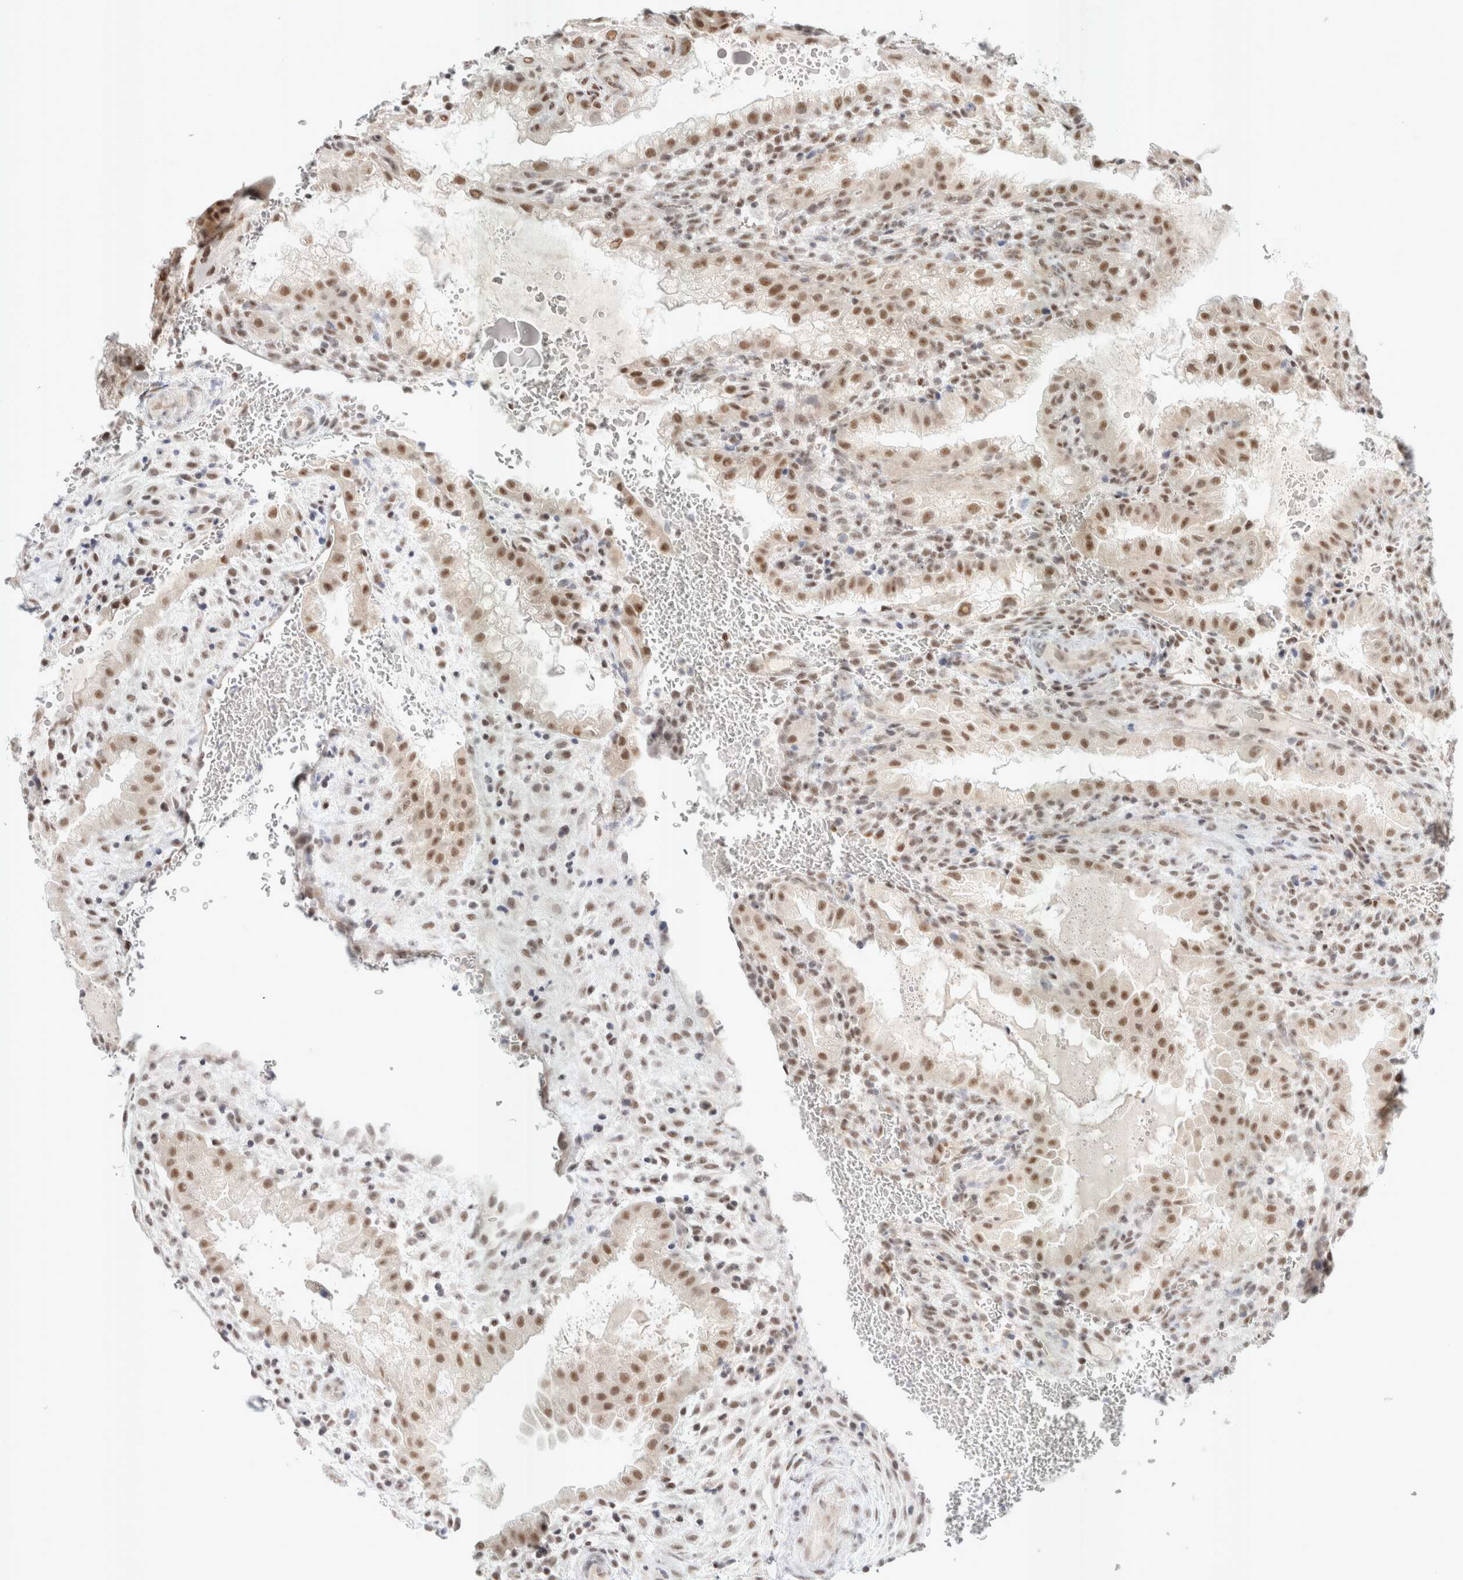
{"staining": {"intensity": "moderate", "quantity": ">75%", "location": "nuclear"}, "tissue": "placenta", "cell_type": "Decidual cells", "image_type": "normal", "snomed": [{"axis": "morphology", "description": "Normal tissue, NOS"}, {"axis": "topography", "description": "Placenta"}], "caption": "Protein analysis of normal placenta shows moderate nuclear positivity in approximately >75% of decidual cells. (DAB (3,3'-diaminobenzidine) IHC with brightfield microscopy, high magnification).", "gene": "TRMT12", "patient": {"sex": "female", "age": 35}}